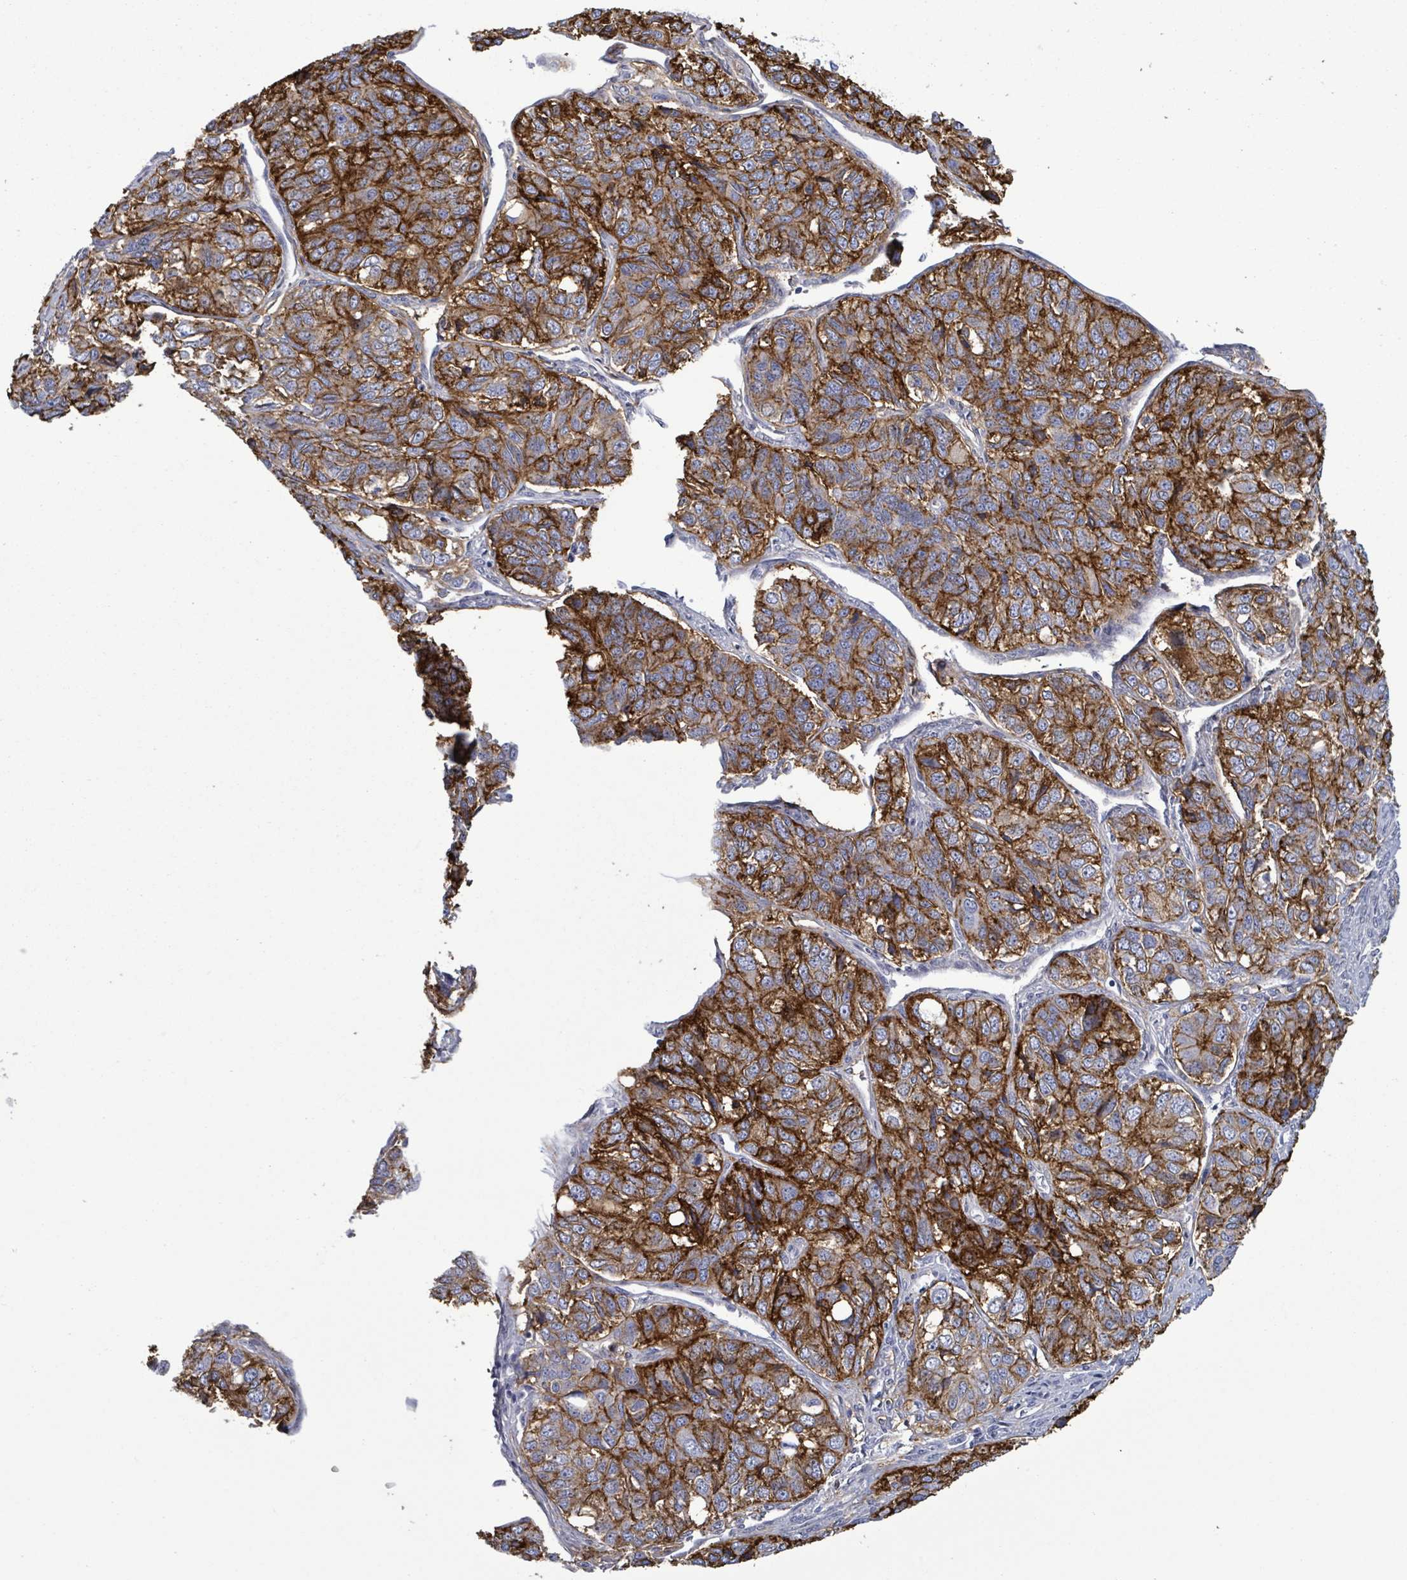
{"staining": {"intensity": "strong", "quantity": ">75%", "location": "cytoplasmic/membranous"}, "tissue": "ovarian cancer", "cell_type": "Tumor cells", "image_type": "cancer", "snomed": [{"axis": "morphology", "description": "Carcinoma, endometroid"}, {"axis": "topography", "description": "Ovary"}], "caption": "Endometroid carcinoma (ovarian) stained with a protein marker exhibits strong staining in tumor cells.", "gene": "BSG", "patient": {"sex": "female", "age": 51}}